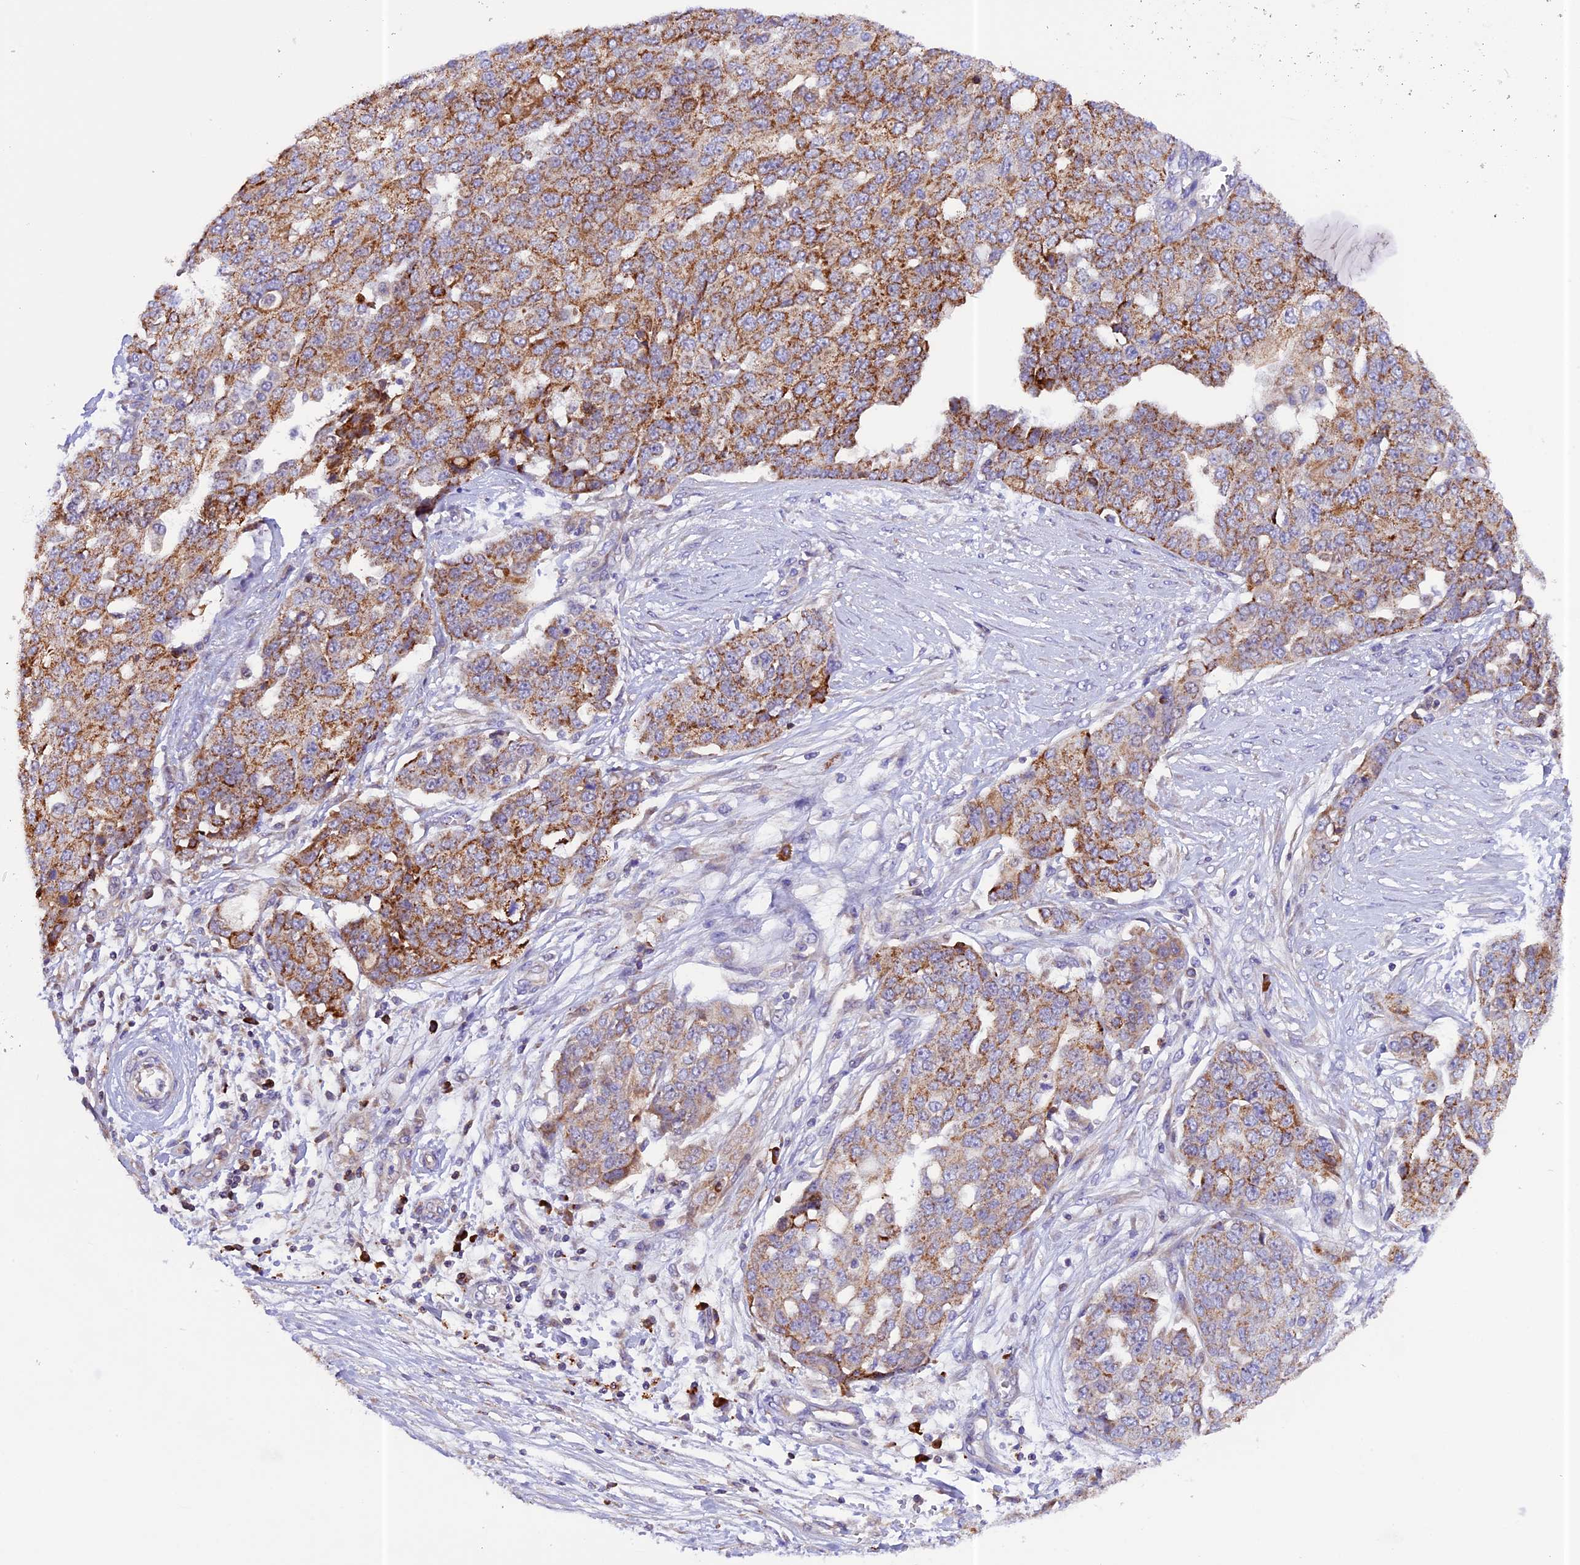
{"staining": {"intensity": "moderate", "quantity": ">75%", "location": "cytoplasmic/membranous"}, "tissue": "ovarian cancer", "cell_type": "Tumor cells", "image_type": "cancer", "snomed": [{"axis": "morphology", "description": "Cystadenocarcinoma, serous, NOS"}, {"axis": "topography", "description": "Soft tissue"}, {"axis": "topography", "description": "Ovary"}], "caption": "Ovarian cancer (serous cystadenocarcinoma) tissue exhibits moderate cytoplasmic/membranous positivity in about >75% of tumor cells", "gene": "METTL22", "patient": {"sex": "female", "age": 57}}